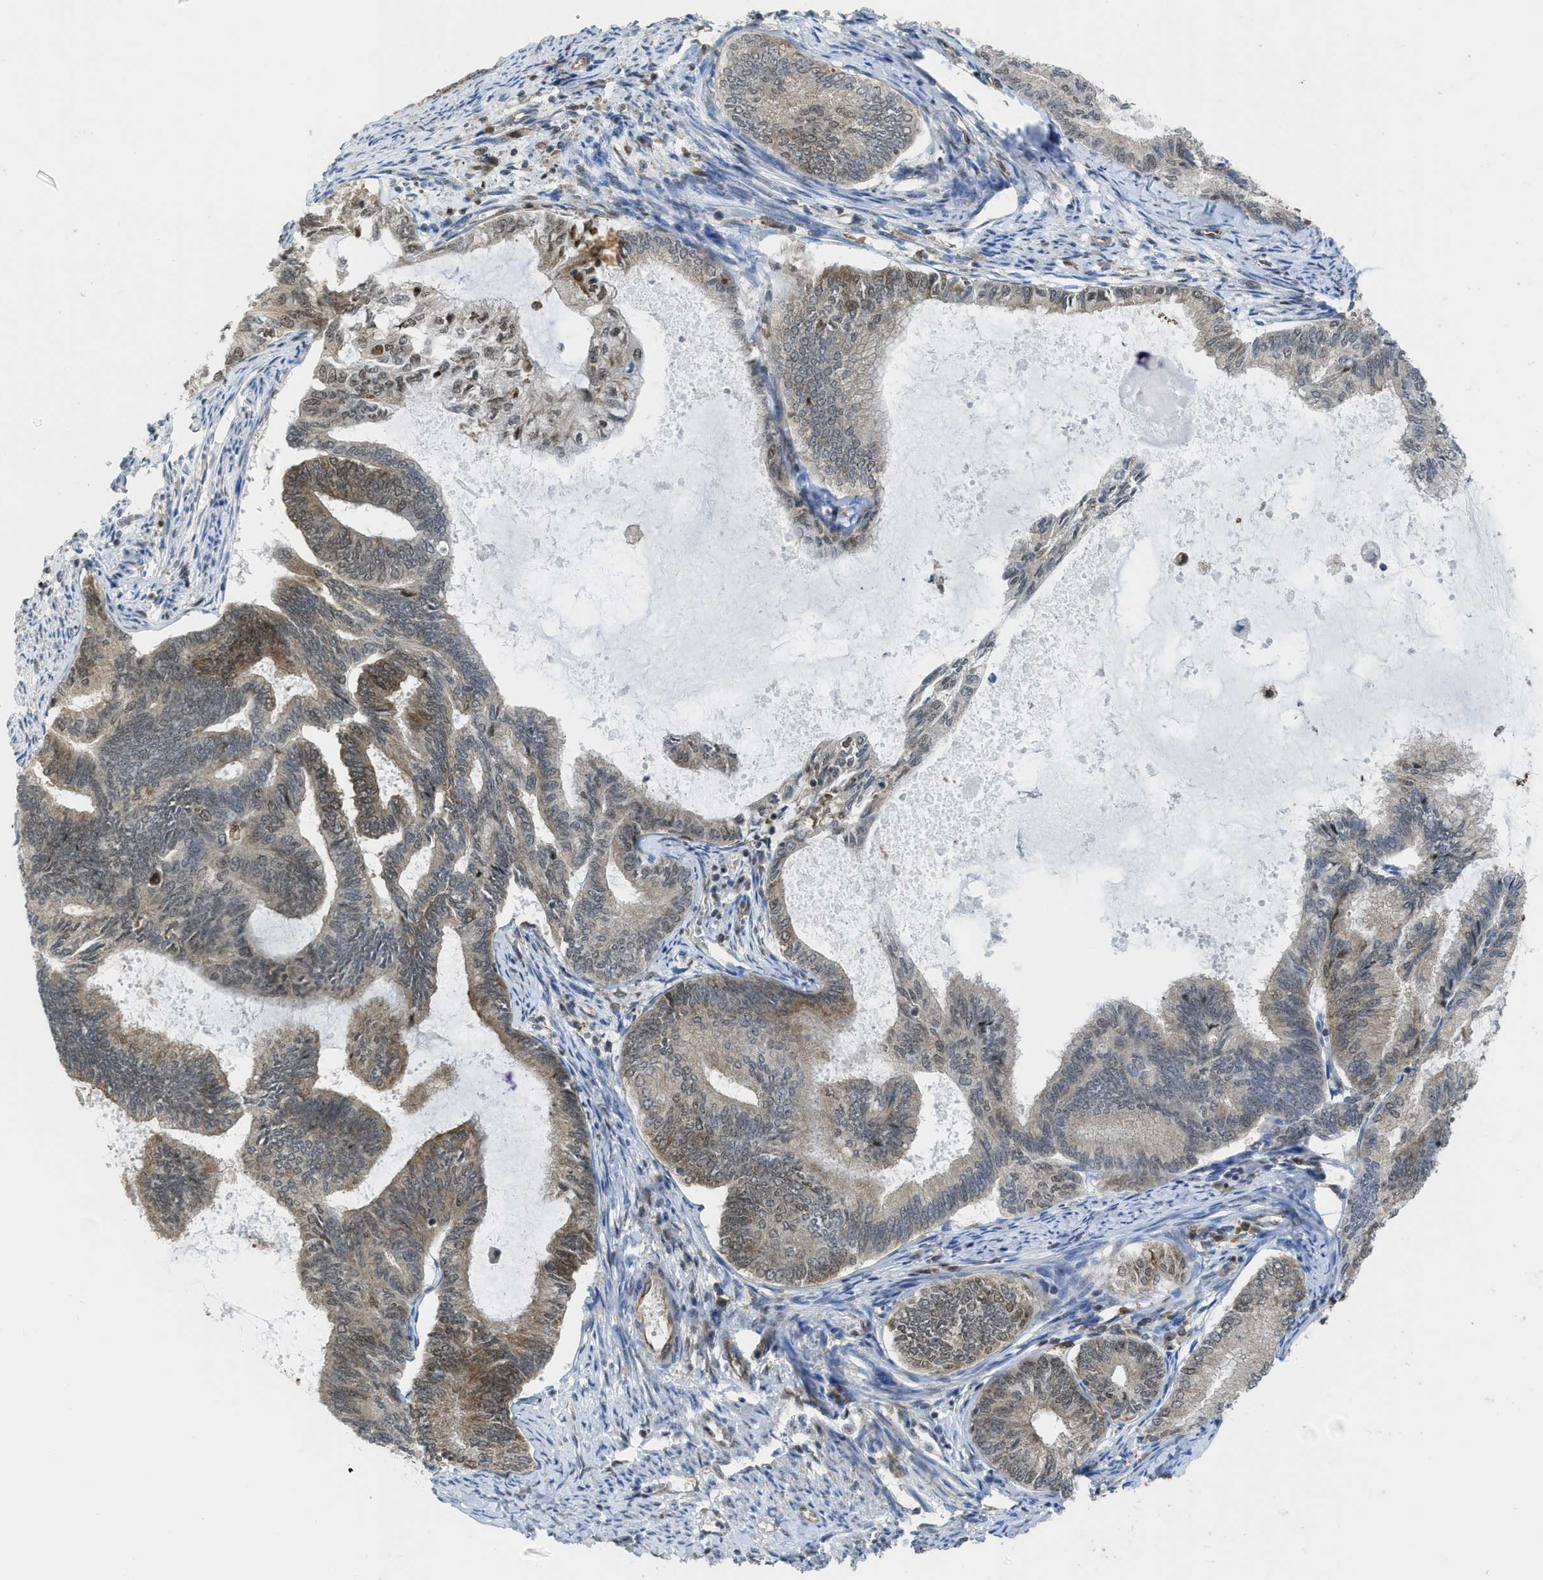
{"staining": {"intensity": "moderate", "quantity": "25%-75%", "location": "cytoplasmic/membranous"}, "tissue": "endometrial cancer", "cell_type": "Tumor cells", "image_type": "cancer", "snomed": [{"axis": "morphology", "description": "Adenocarcinoma, NOS"}, {"axis": "topography", "description": "Endometrium"}], "caption": "Immunohistochemical staining of human endometrial adenocarcinoma demonstrates medium levels of moderate cytoplasmic/membranous protein staining in about 25%-75% of tumor cells.", "gene": "TNPO1", "patient": {"sex": "female", "age": 86}}